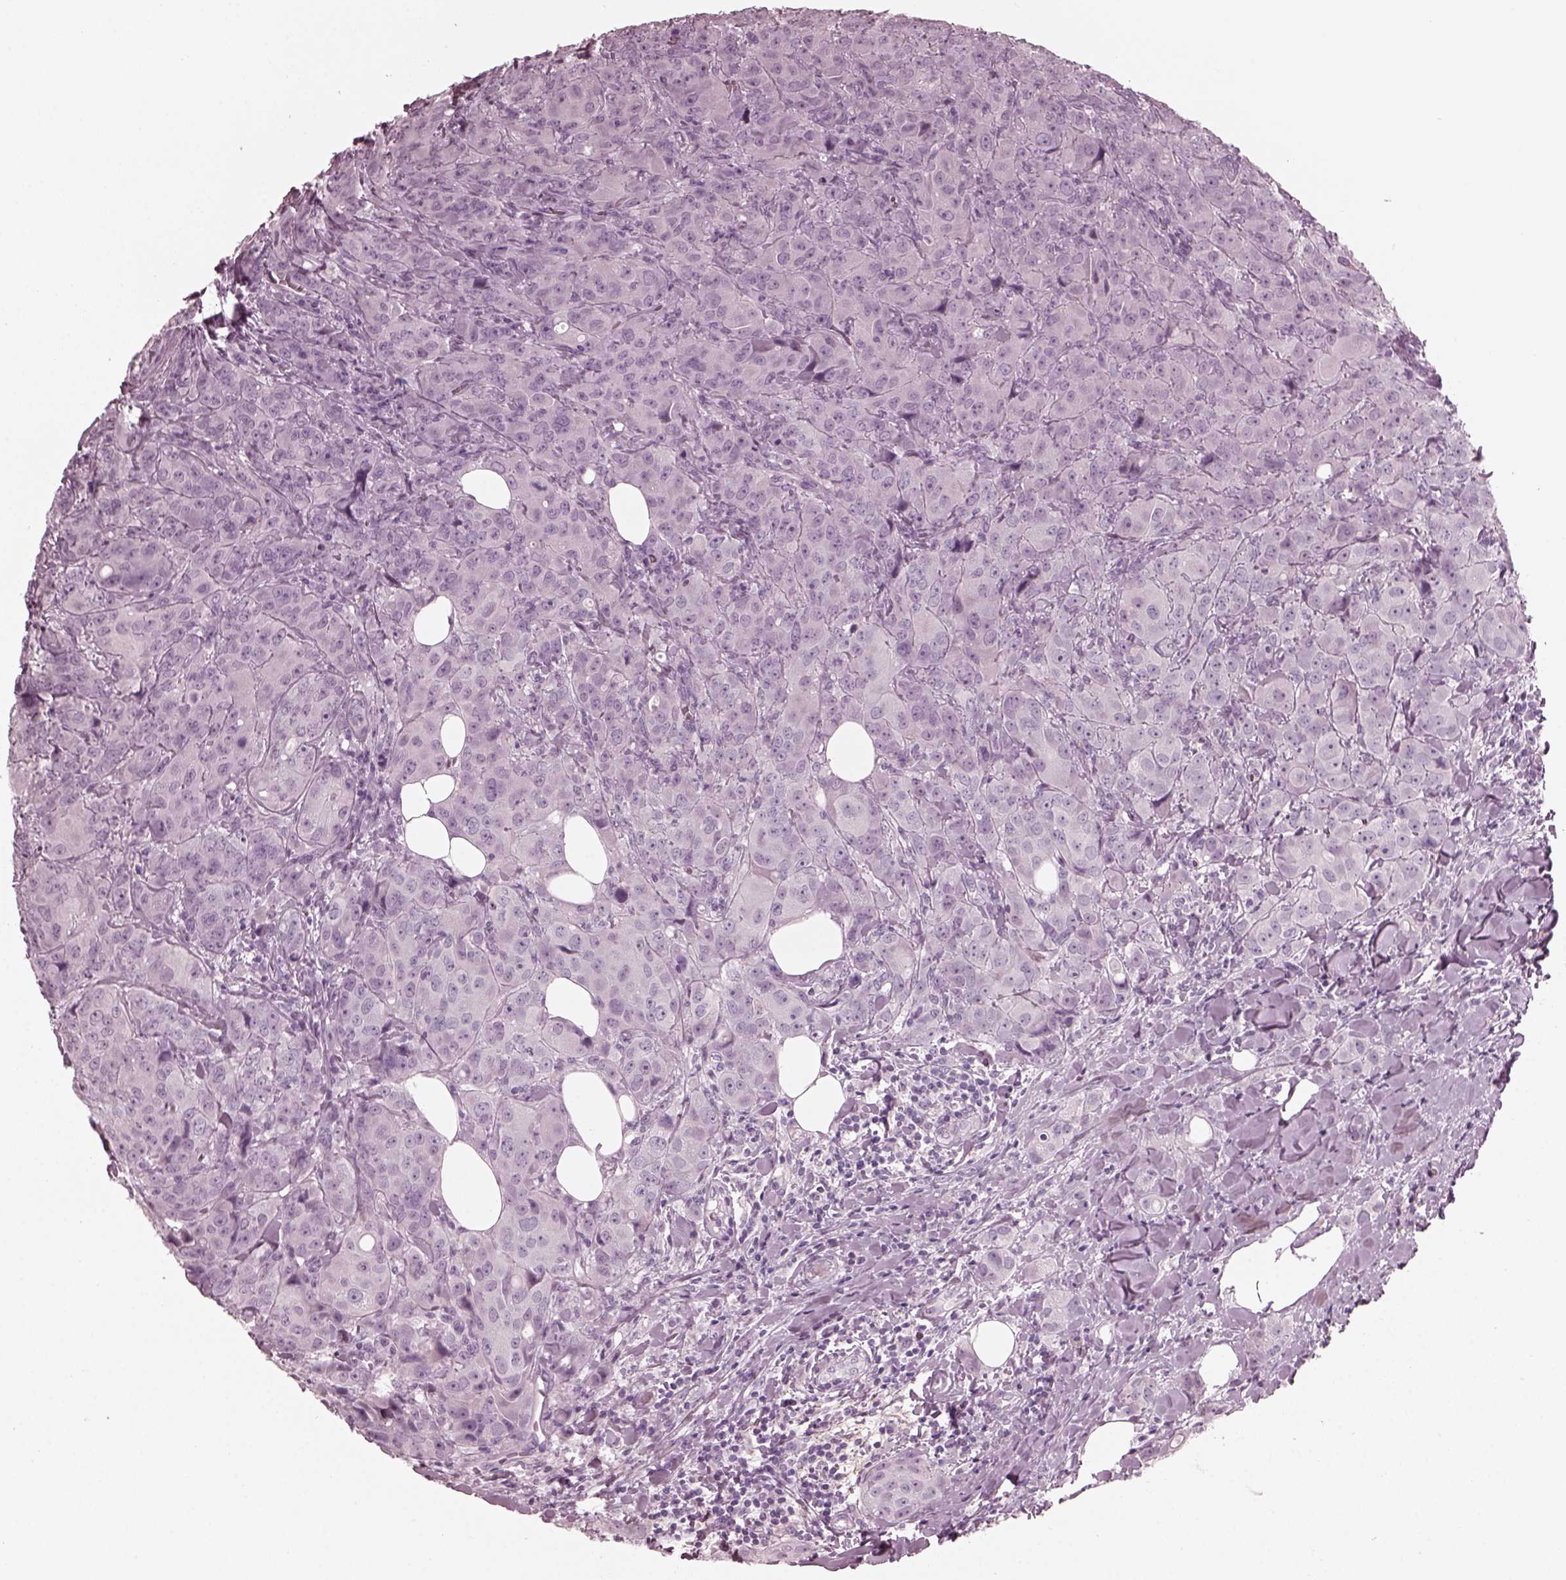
{"staining": {"intensity": "negative", "quantity": "none", "location": "none"}, "tissue": "breast cancer", "cell_type": "Tumor cells", "image_type": "cancer", "snomed": [{"axis": "morphology", "description": "Duct carcinoma"}, {"axis": "topography", "description": "Breast"}], "caption": "Breast invasive ductal carcinoma was stained to show a protein in brown. There is no significant positivity in tumor cells.", "gene": "GRM6", "patient": {"sex": "female", "age": 43}}